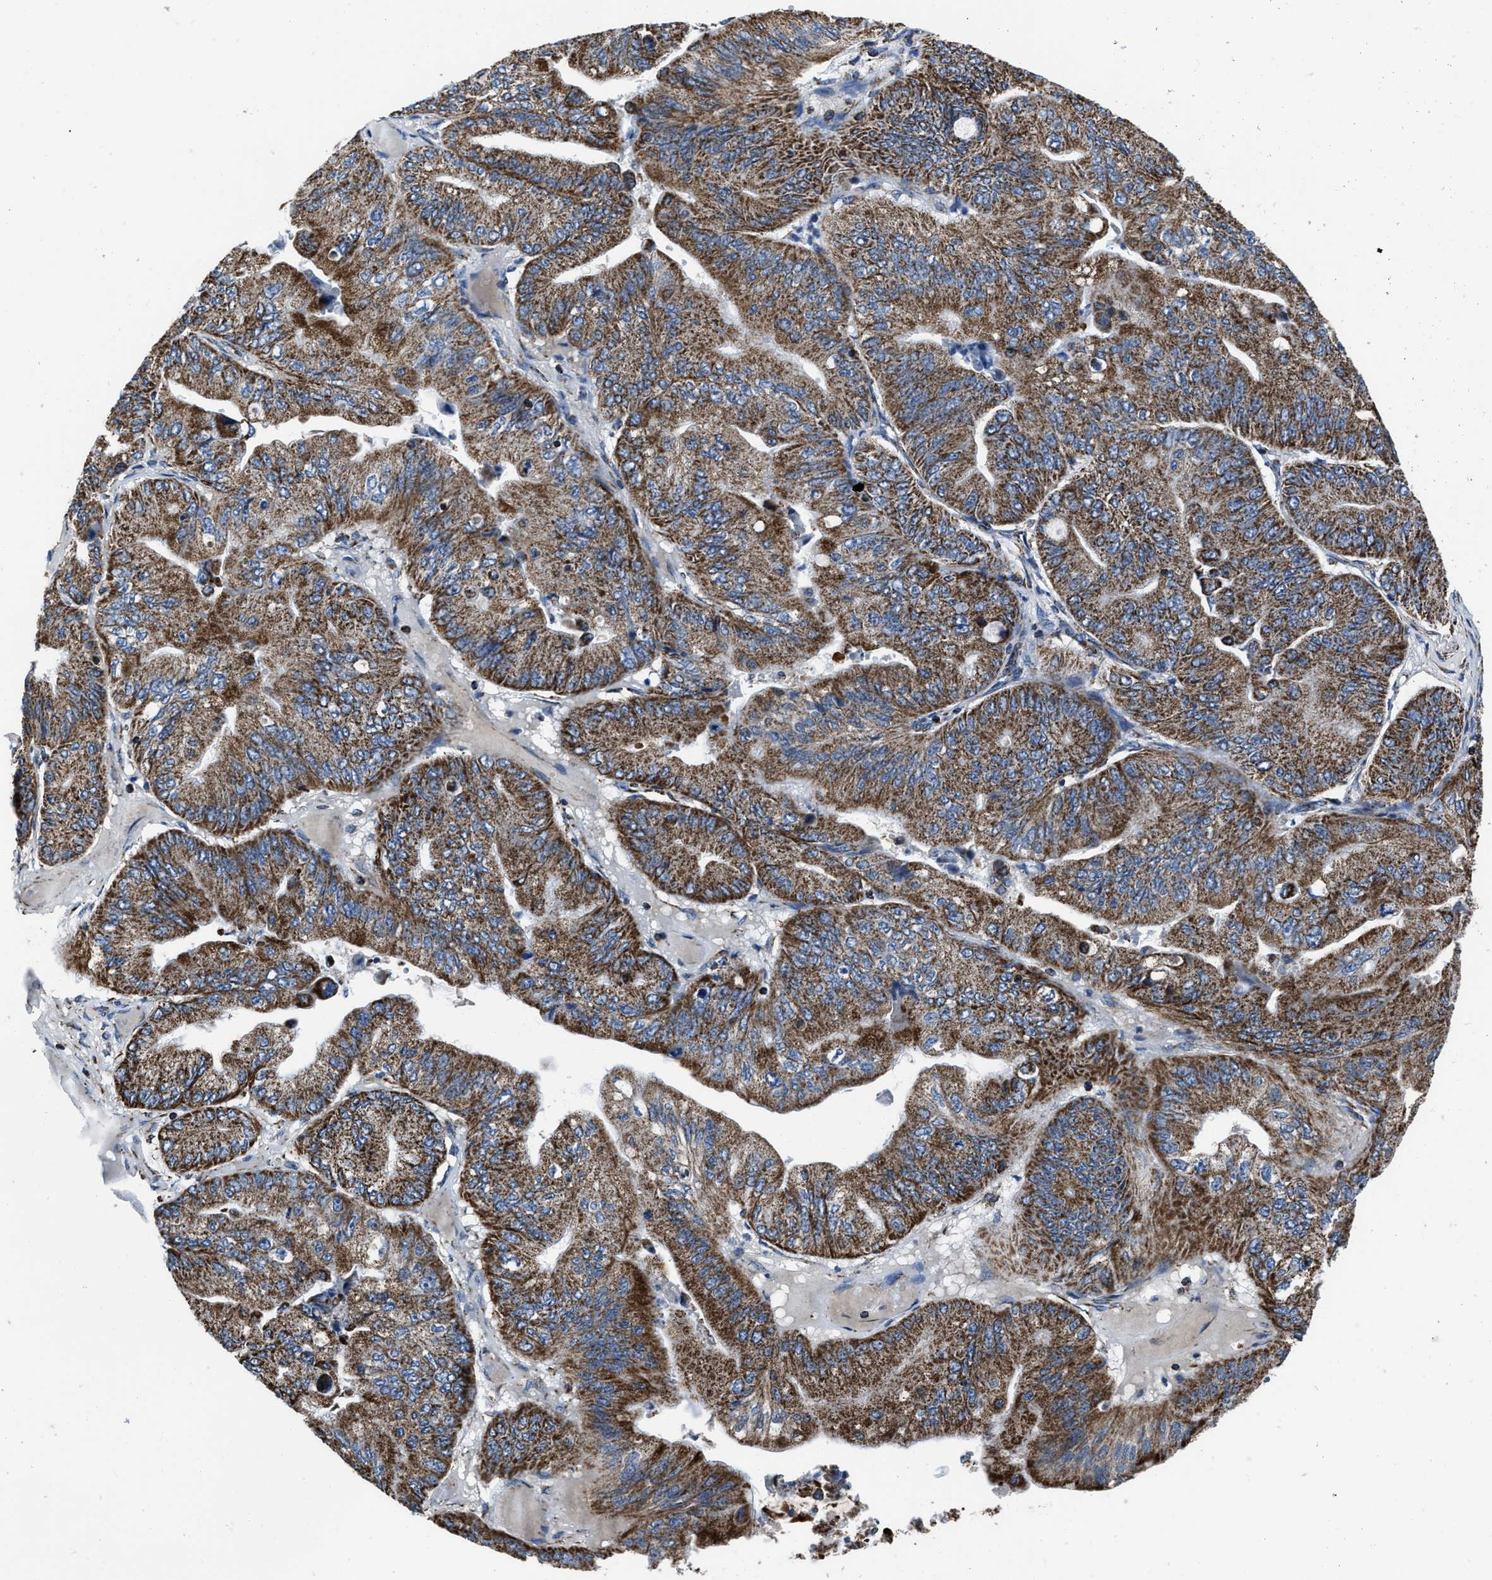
{"staining": {"intensity": "moderate", "quantity": ">75%", "location": "cytoplasmic/membranous"}, "tissue": "ovarian cancer", "cell_type": "Tumor cells", "image_type": "cancer", "snomed": [{"axis": "morphology", "description": "Cystadenocarcinoma, mucinous, NOS"}, {"axis": "topography", "description": "Ovary"}], "caption": "Ovarian cancer stained with a brown dye exhibits moderate cytoplasmic/membranous positive staining in about >75% of tumor cells.", "gene": "NSD3", "patient": {"sex": "female", "age": 61}}